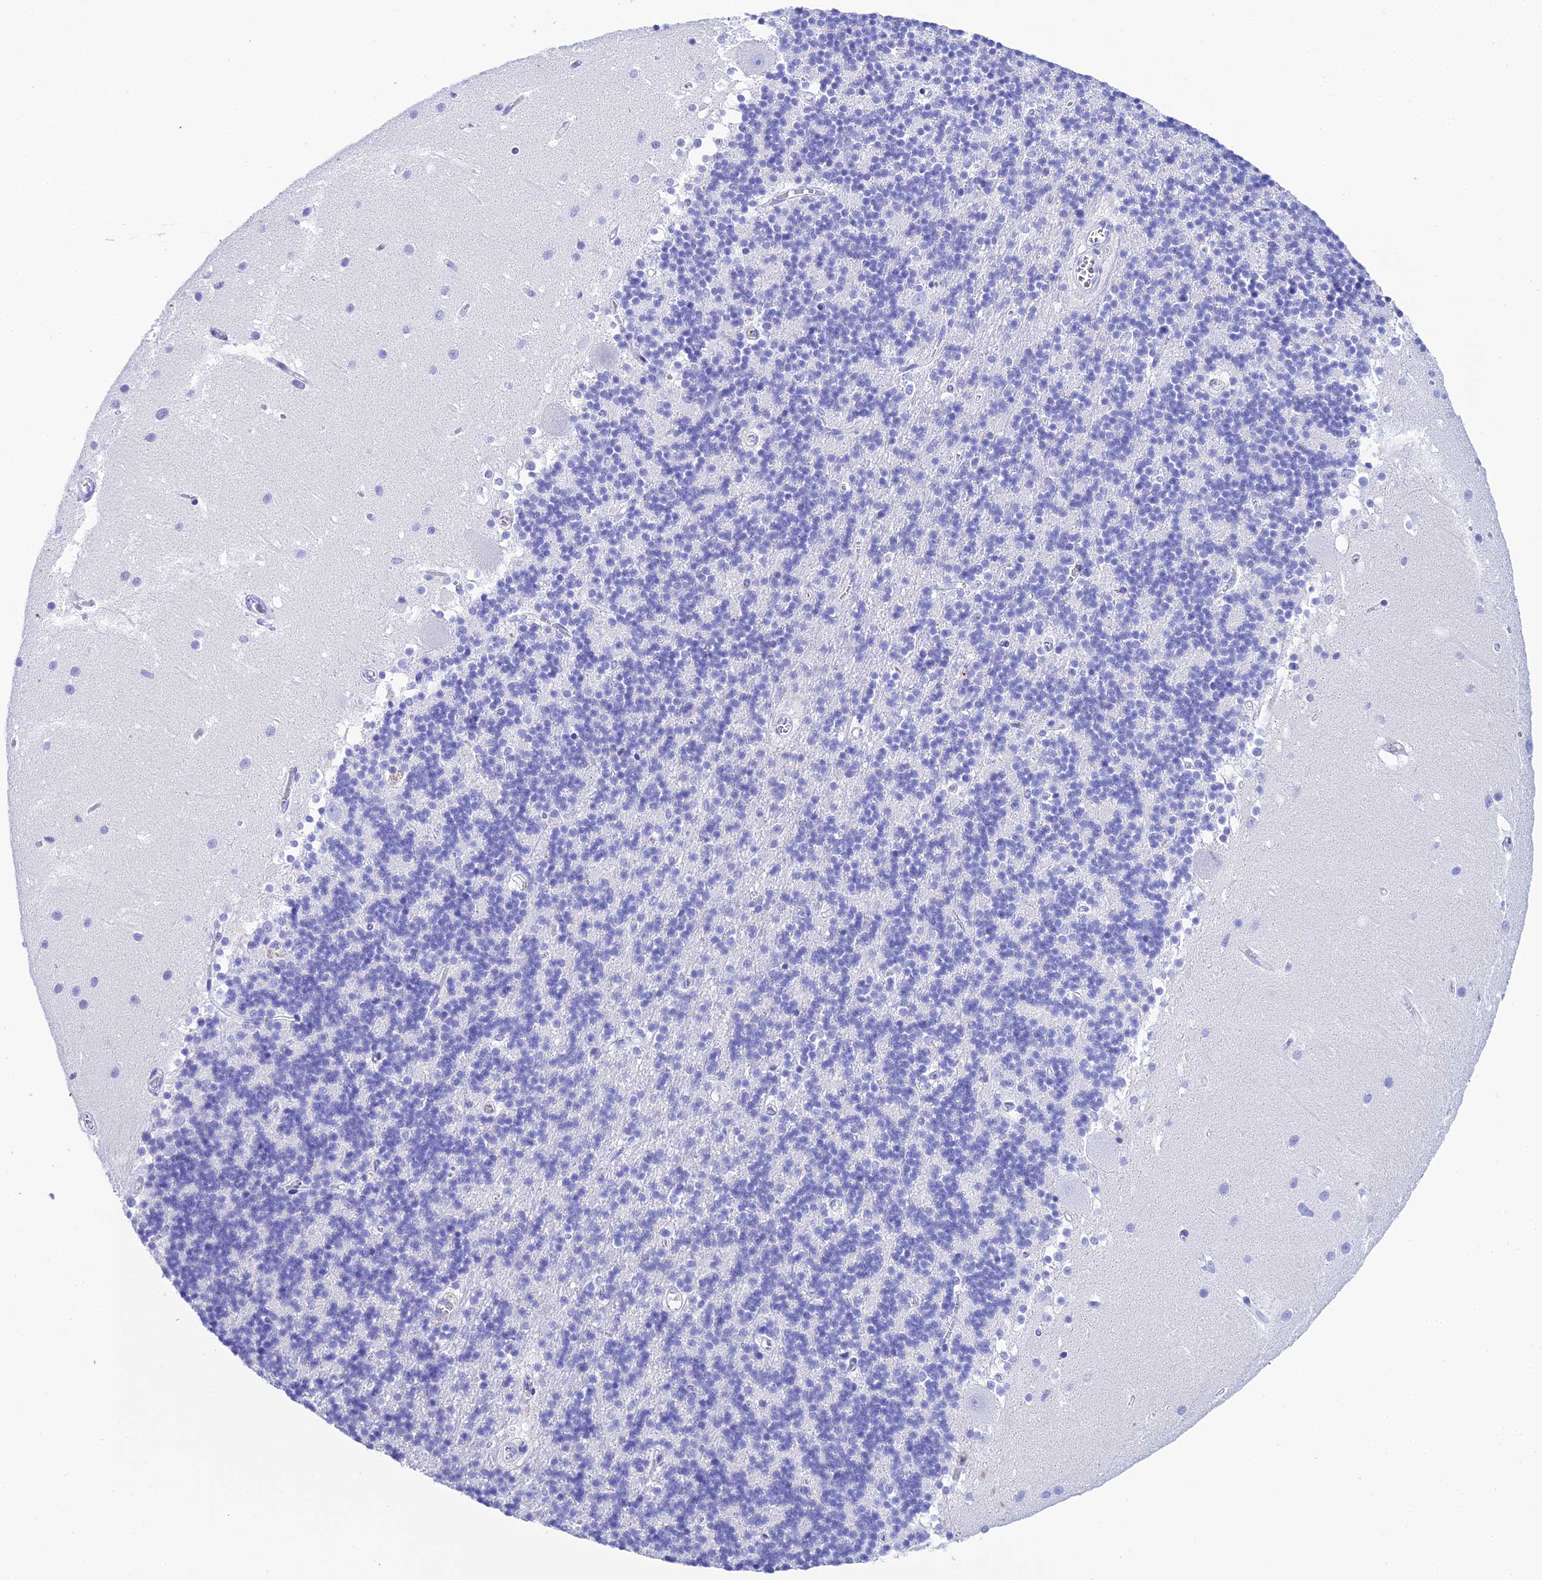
{"staining": {"intensity": "negative", "quantity": "none", "location": "none"}, "tissue": "cerebellum", "cell_type": "Cells in granular layer", "image_type": "normal", "snomed": [{"axis": "morphology", "description": "Normal tissue, NOS"}, {"axis": "topography", "description": "Cerebellum"}], "caption": "An image of human cerebellum is negative for staining in cells in granular layer. The staining was performed using DAB (3,3'-diaminobenzidine) to visualize the protein expression in brown, while the nuclei were stained in blue with hematoxylin (Magnification: 20x).", "gene": "CELA3A", "patient": {"sex": "male", "age": 54}}